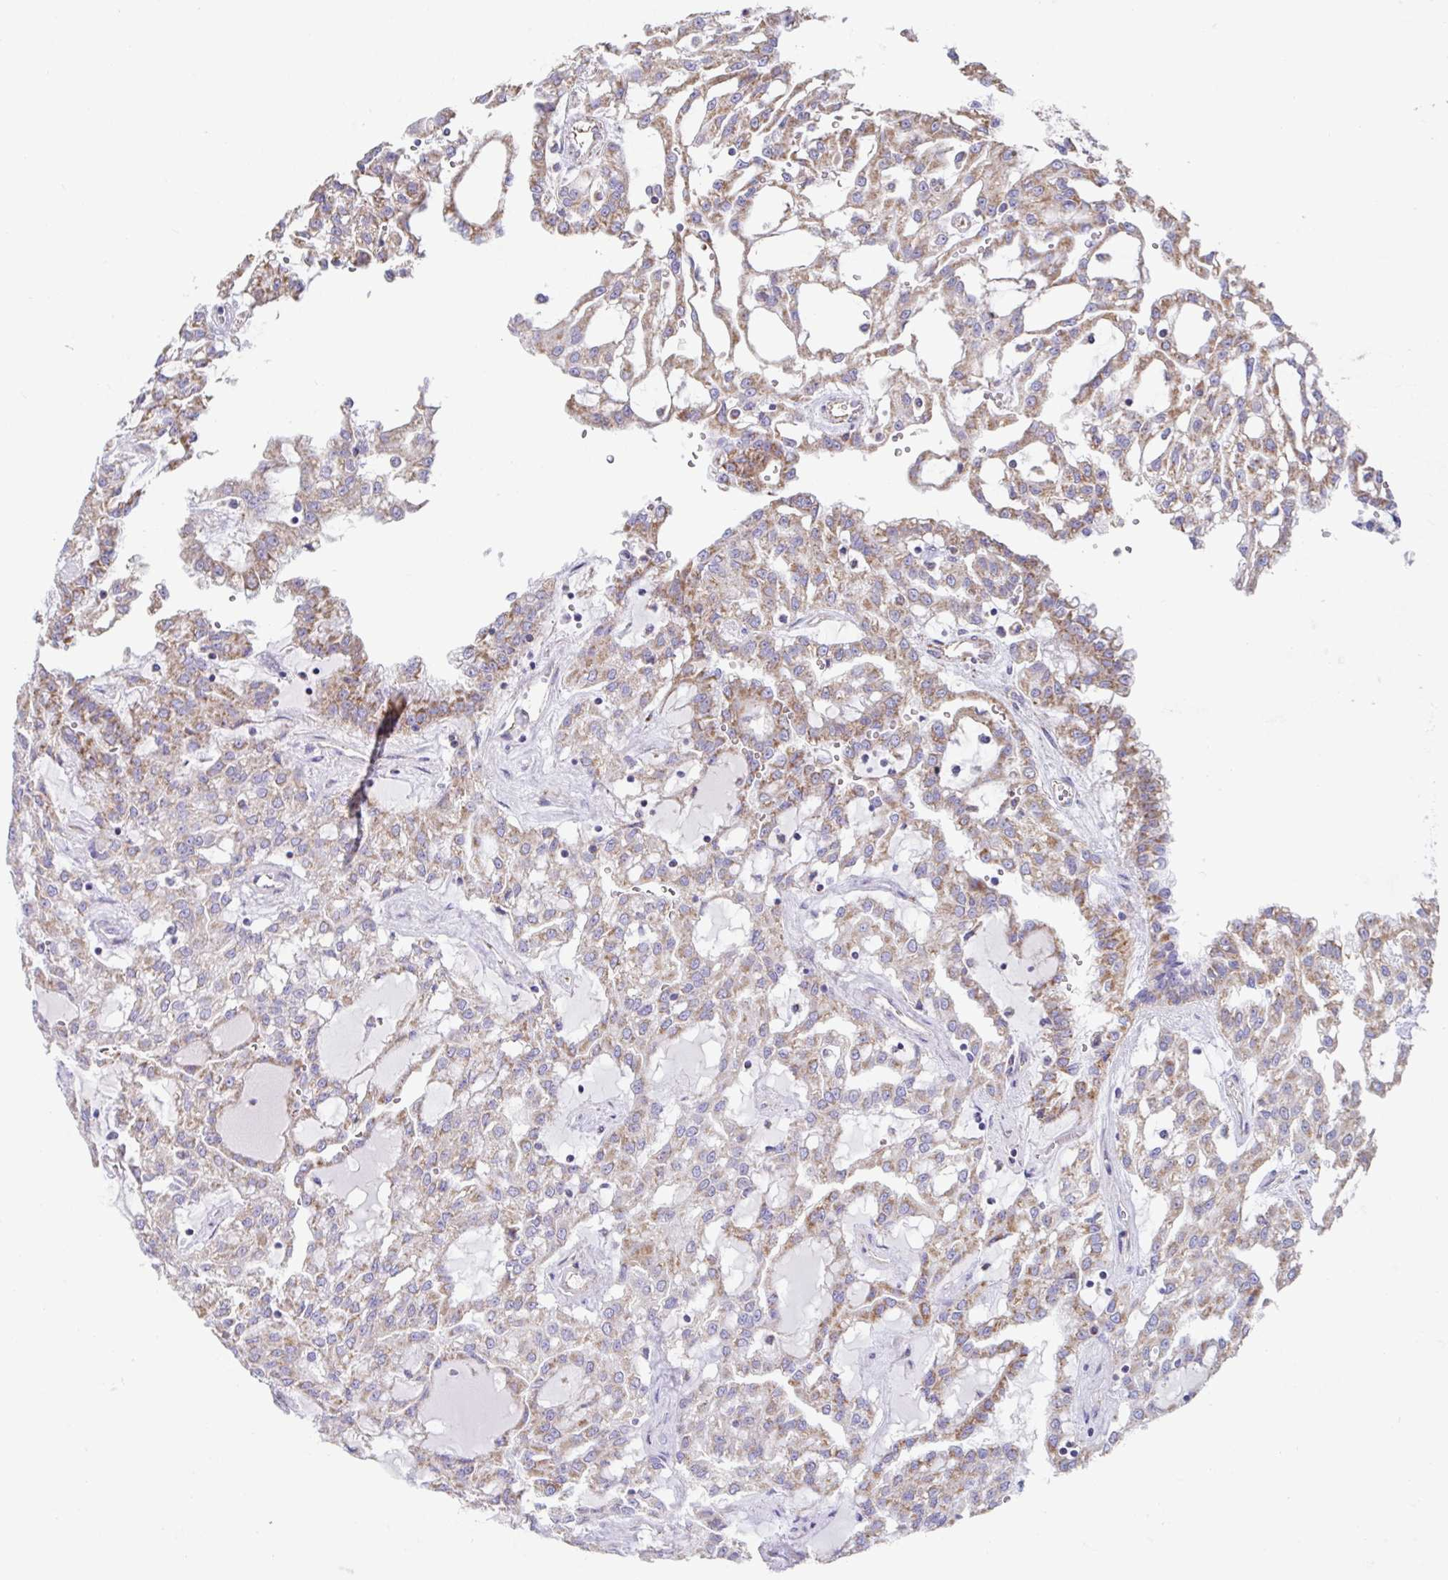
{"staining": {"intensity": "moderate", "quantity": "25%-75%", "location": "cytoplasmic/membranous"}, "tissue": "renal cancer", "cell_type": "Tumor cells", "image_type": "cancer", "snomed": [{"axis": "morphology", "description": "Adenocarcinoma, NOS"}, {"axis": "topography", "description": "Kidney"}], "caption": "Immunohistochemistry (DAB (3,3'-diaminobenzidine)) staining of human renal cancer shows moderate cytoplasmic/membranous protein positivity in about 25%-75% of tumor cells.", "gene": "DOK7", "patient": {"sex": "male", "age": 63}}